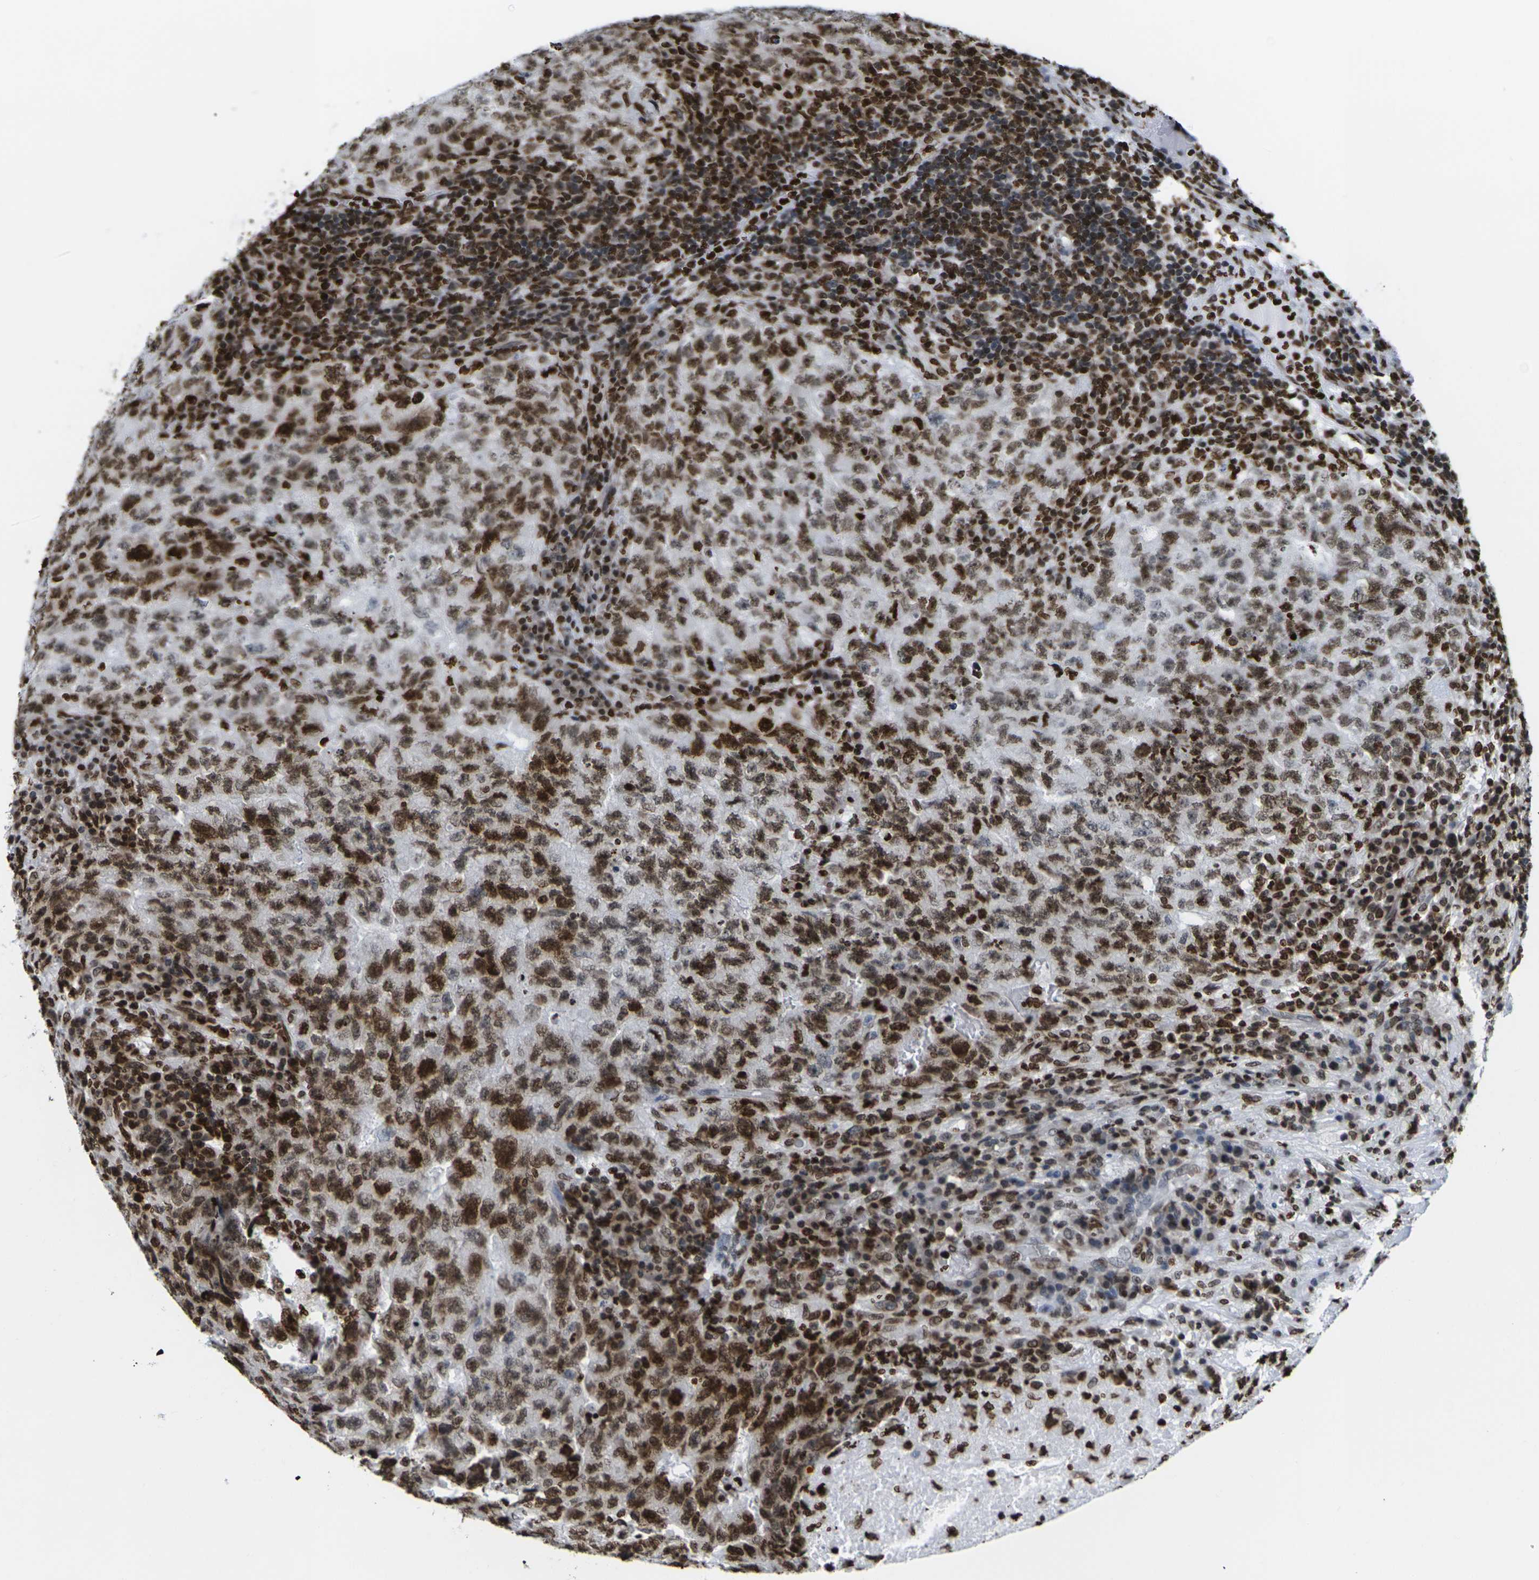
{"staining": {"intensity": "strong", "quantity": ">75%", "location": "nuclear"}, "tissue": "testis cancer", "cell_type": "Tumor cells", "image_type": "cancer", "snomed": [{"axis": "morphology", "description": "Necrosis, NOS"}, {"axis": "morphology", "description": "Carcinoma, Embryonal, NOS"}, {"axis": "topography", "description": "Testis"}], "caption": "The photomicrograph shows a brown stain indicating the presence of a protein in the nuclear of tumor cells in testis cancer. (Stains: DAB (3,3'-diaminobenzidine) in brown, nuclei in blue, Microscopy: brightfield microscopy at high magnification).", "gene": "H2AC21", "patient": {"sex": "male", "age": 19}}